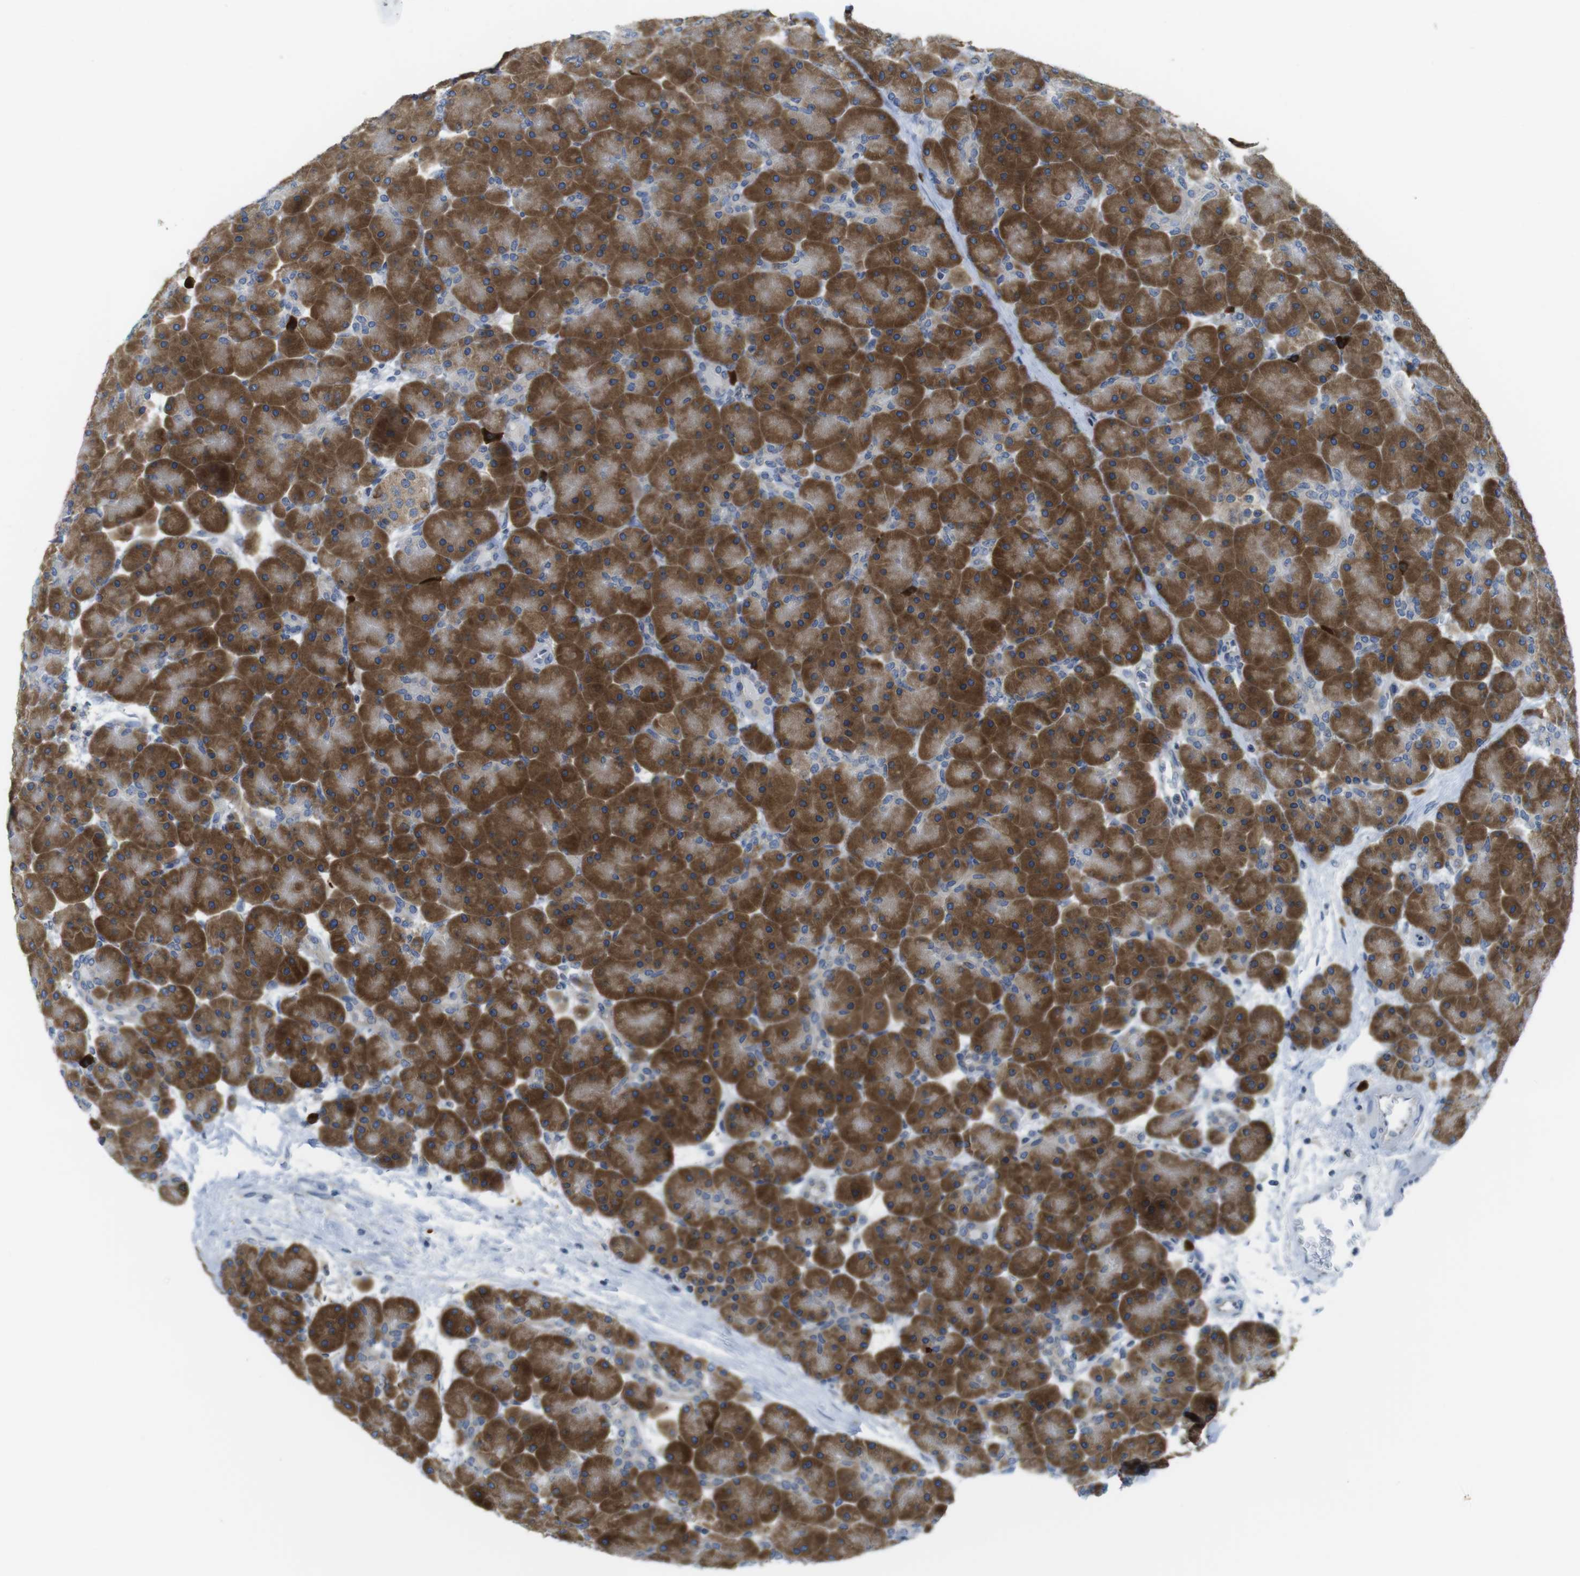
{"staining": {"intensity": "strong", "quantity": ">75%", "location": "cytoplasmic/membranous"}, "tissue": "pancreas", "cell_type": "Exocrine glandular cells", "image_type": "normal", "snomed": [{"axis": "morphology", "description": "Normal tissue, NOS"}, {"axis": "topography", "description": "Pancreas"}], "caption": "A high-resolution histopathology image shows immunohistochemistry (IHC) staining of unremarkable pancreas, which reveals strong cytoplasmic/membranous staining in approximately >75% of exocrine glandular cells.", "gene": "CLPTM1L", "patient": {"sex": "male", "age": 66}}